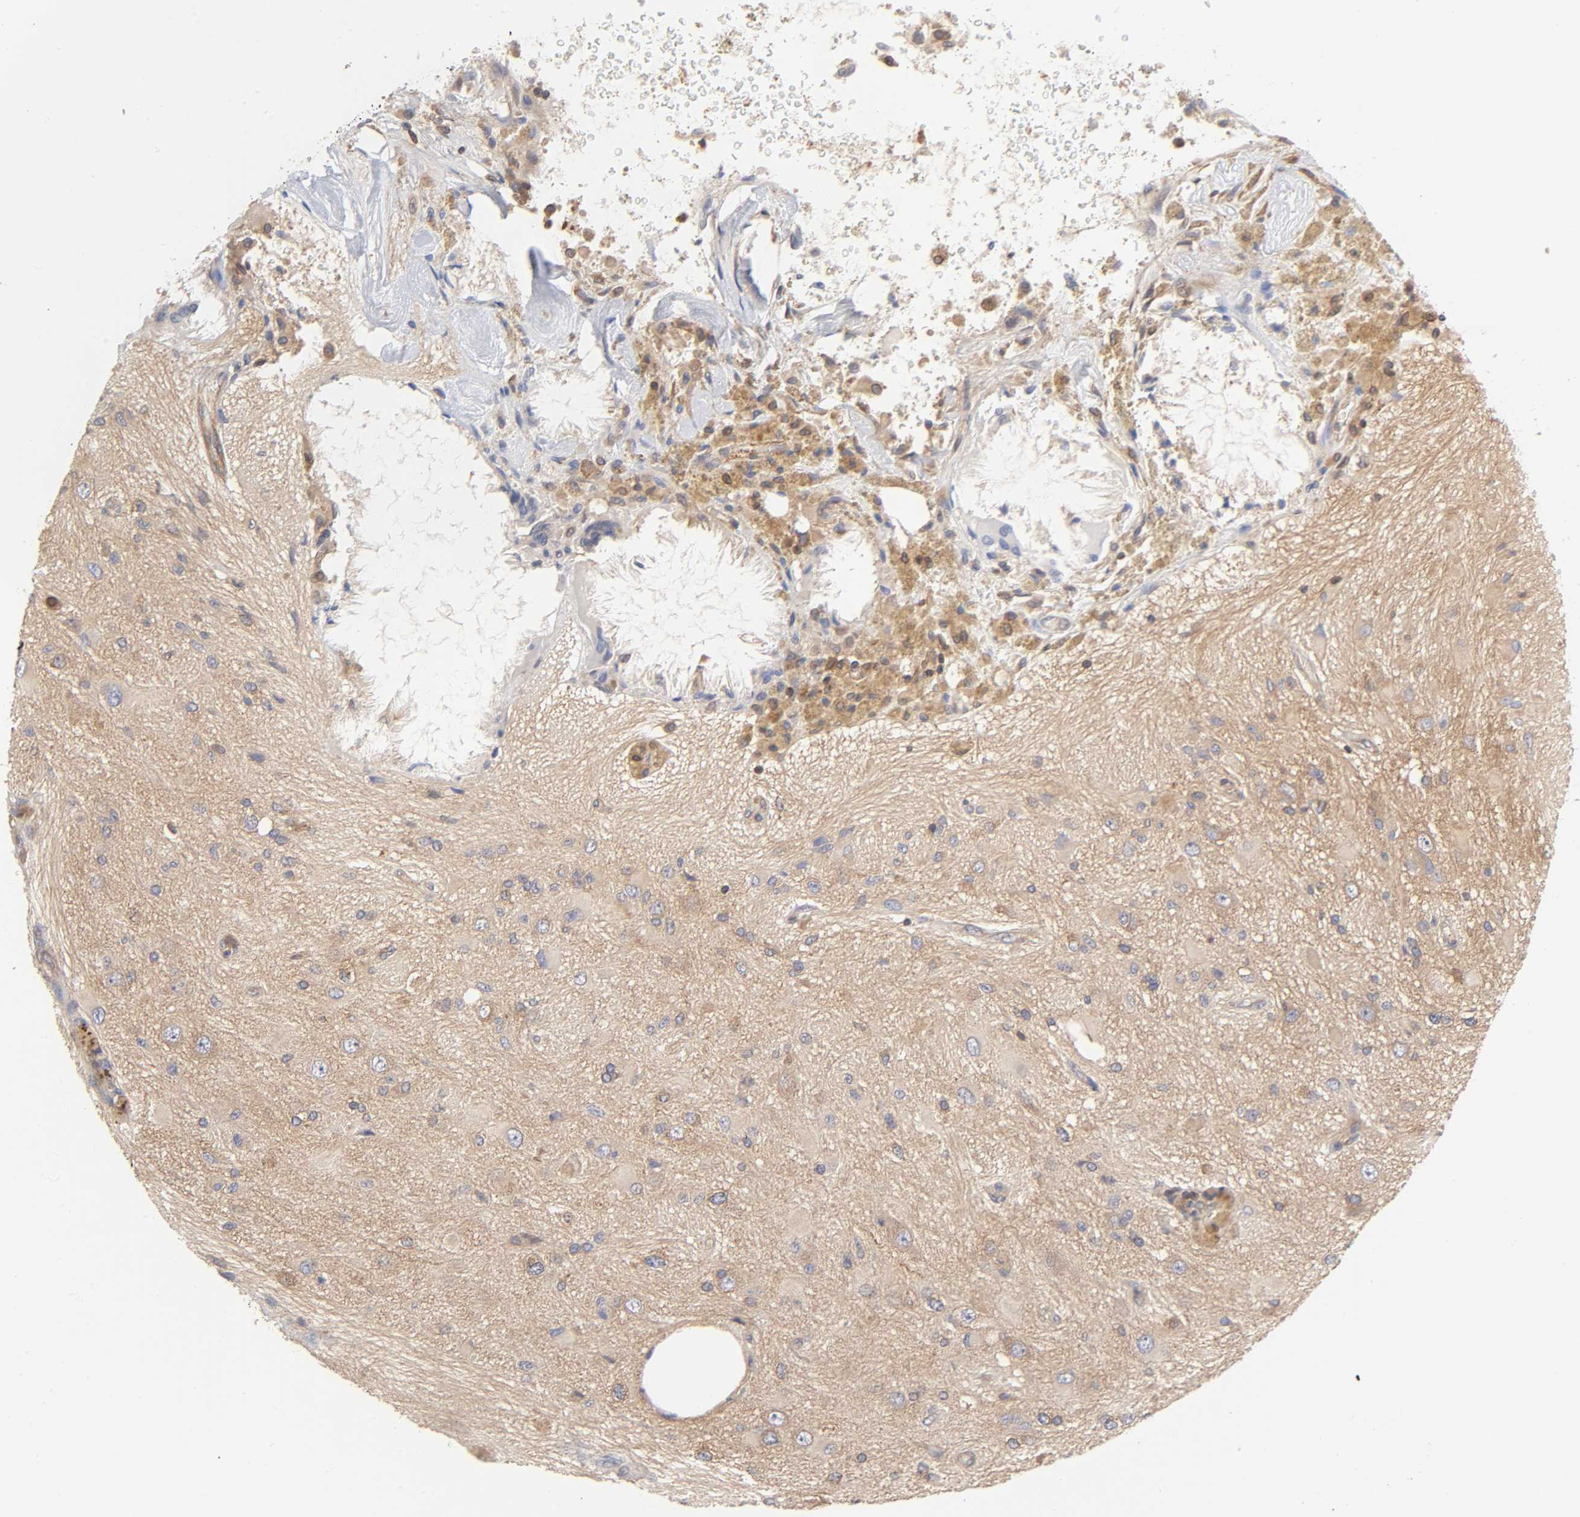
{"staining": {"intensity": "weak", "quantity": ">75%", "location": "cytoplasmic/membranous"}, "tissue": "glioma", "cell_type": "Tumor cells", "image_type": "cancer", "snomed": [{"axis": "morphology", "description": "Glioma, malignant, High grade"}, {"axis": "topography", "description": "Brain"}], "caption": "This is an image of IHC staining of malignant glioma (high-grade), which shows weak staining in the cytoplasmic/membranous of tumor cells.", "gene": "STRN3", "patient": {"sex": "male", "age": 47}}